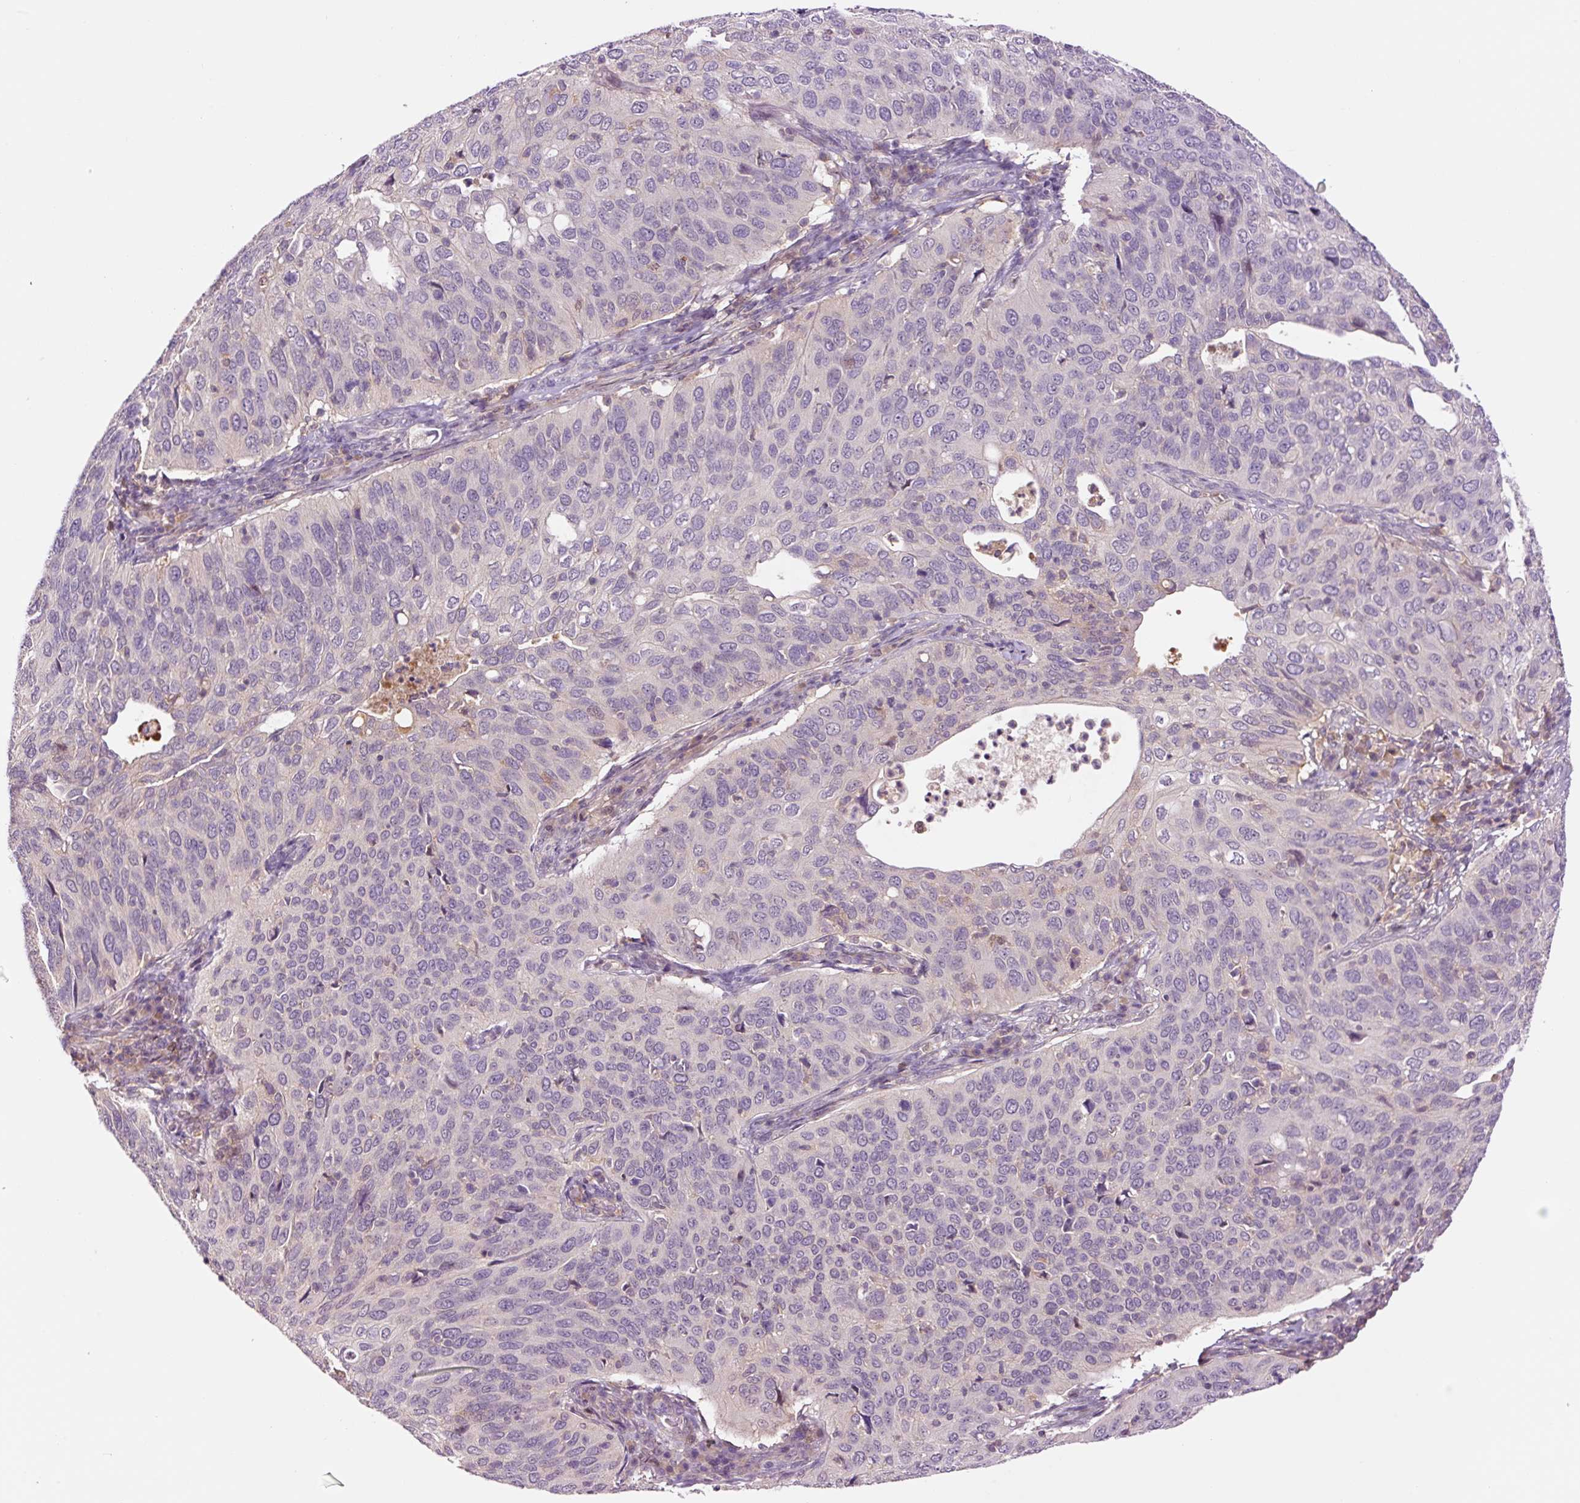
{"staining": {"intensity": "negative", "quantity": "none", "location": "none"}, "tissue": "cervical cancer", "cell_type": "Tumor cells", "image_type": "cancer", "snomed": [{"axis": "morphology", "description": "Squamous cell carcinoma, NOS"}, {"axis": "topography", "description": "Cervix"}], "caption": "Image shows no significant protein staining in tumor cells of squamous cell carcinoma (cervical). (IHC, brightfield microscopy, high magnification).", "gene": "DPPA4", "patient": {"sex": "female", "age": 36}}